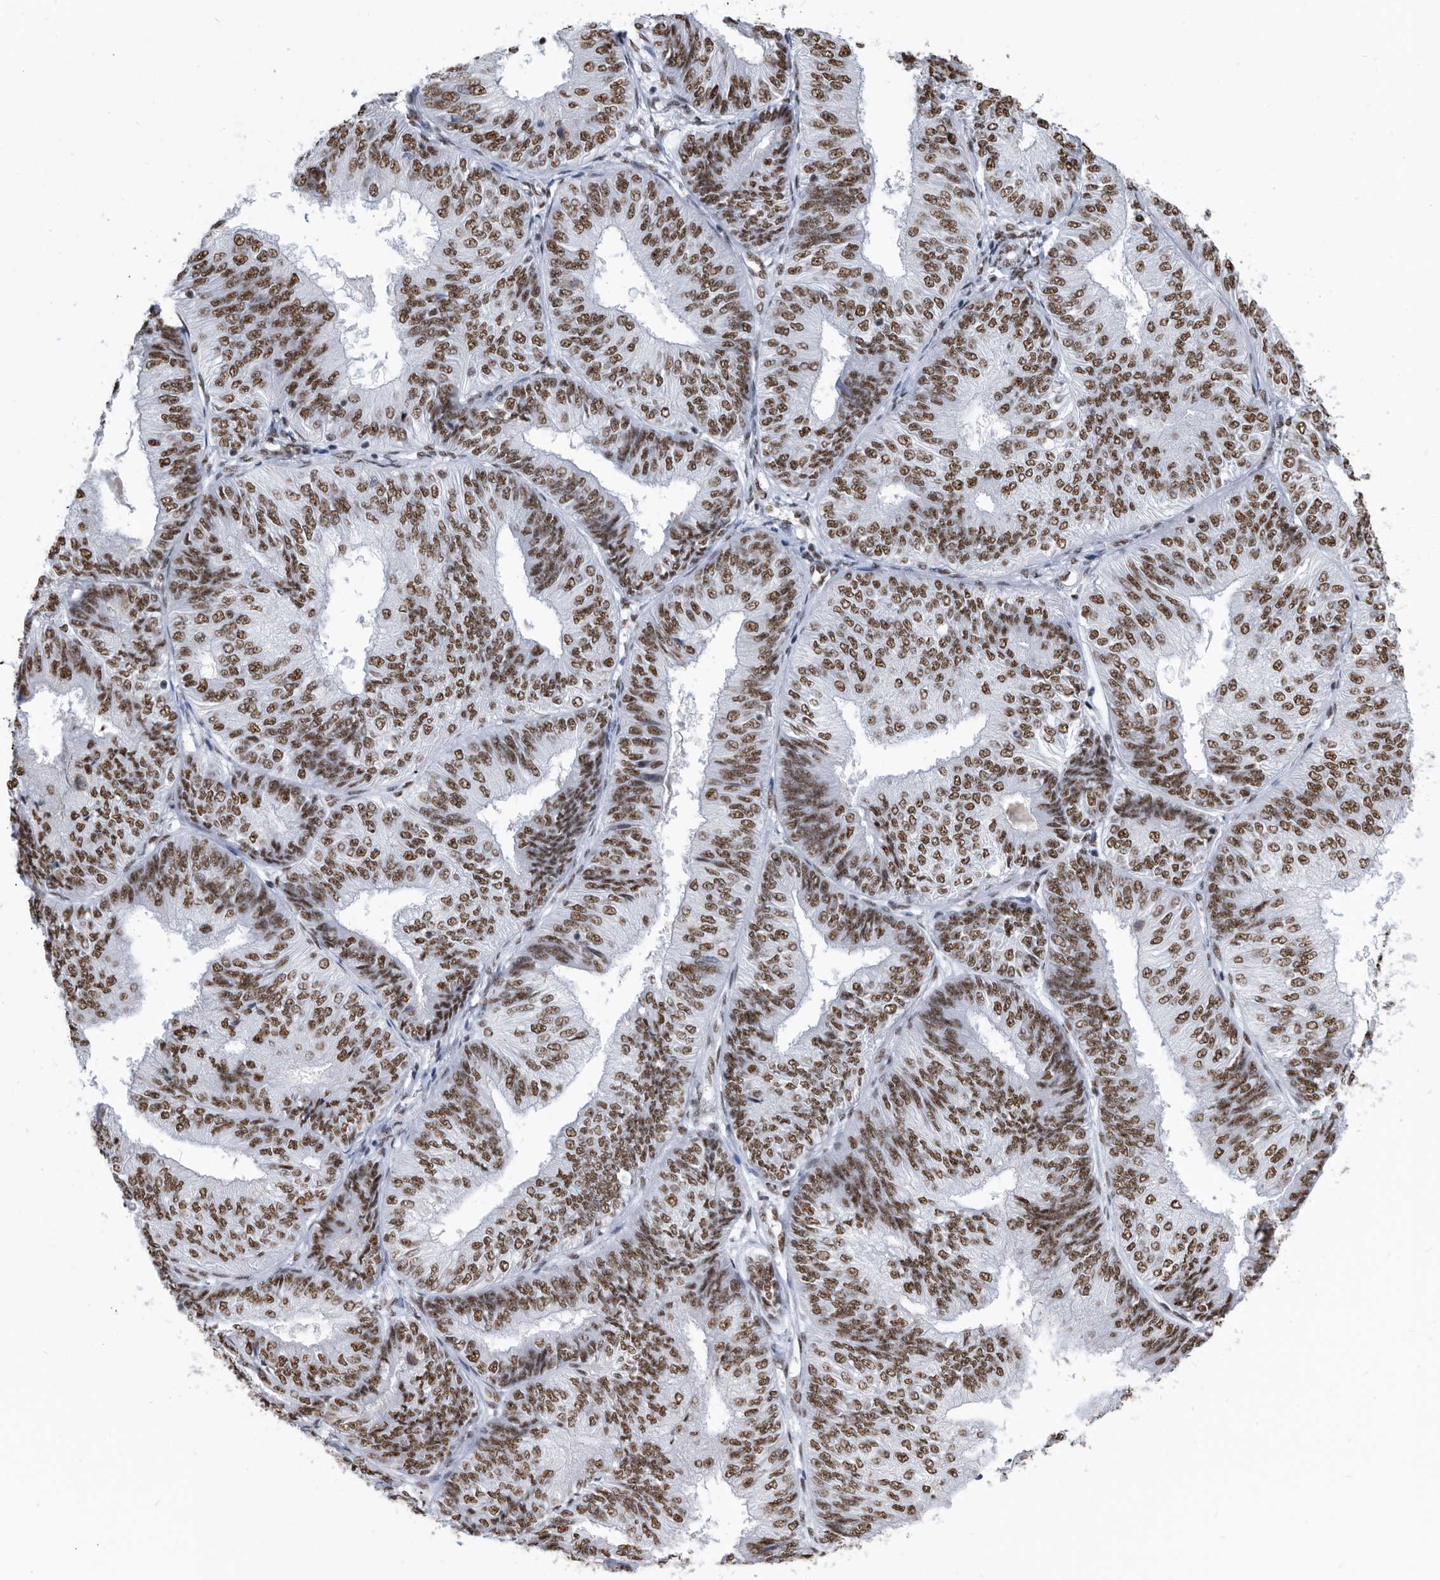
{"staining": {"intensity": "moderate", "quantity": ">75%", "location": "nuclear"}, "tissue": "endometrial cancer", "cell_type": "Tumor cells", "image_type": "cancer", "snomed": [{"axis": "morphology", "description": "Adenocarcinoma, NOS"}, {"axis": "topography", "description": "Endometrium"}], "caption": "This photomicrograph demonstrates immunohistochemistry staining of human endometrial adenocarcinoma, with medium moderate nuclear staining in approximately >75% of tumor cells.", "gene": "SF3A1", "patient": {"sex": "female", "age": 58}}